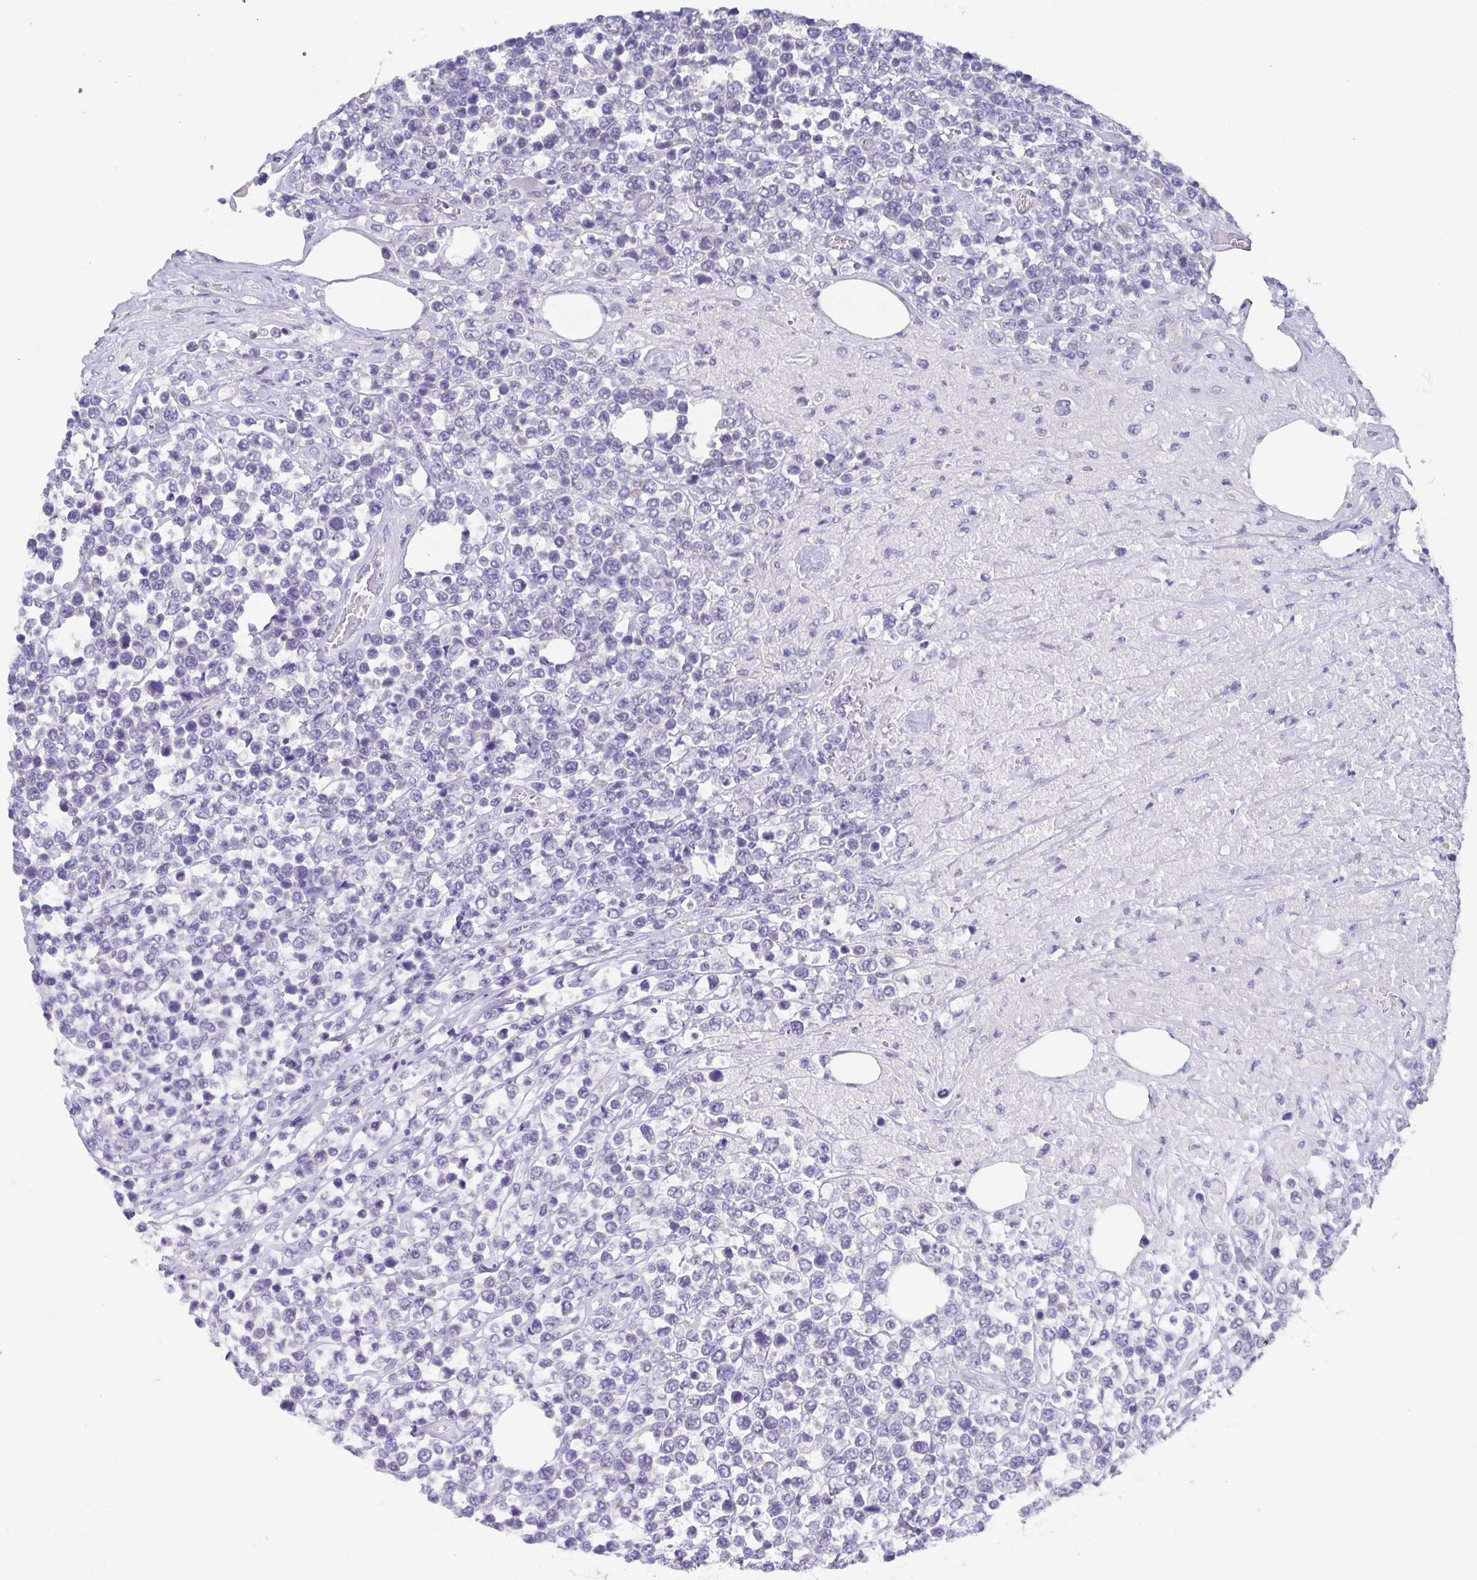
{"staining": {"intensity": "negative", "quantity": "none", "location": "none"}, "tissue": "lymphoma", "cell_type": "Tumor cells", "image_type": "cancer", "snomed": [{"axis": "morphology", "description": "Malignant lymphoma, non-Hodgkin's type, High grade"}, {"axis": "topography", "description": "Soft tissue"}], "caption": "A histopathology image of human high-grade malignant lymphoma, non-Hodgkin's type is negative for staining in tumor cells.", "gene": "SSC4D", "patient": {"sex": "female", "age": 56}}